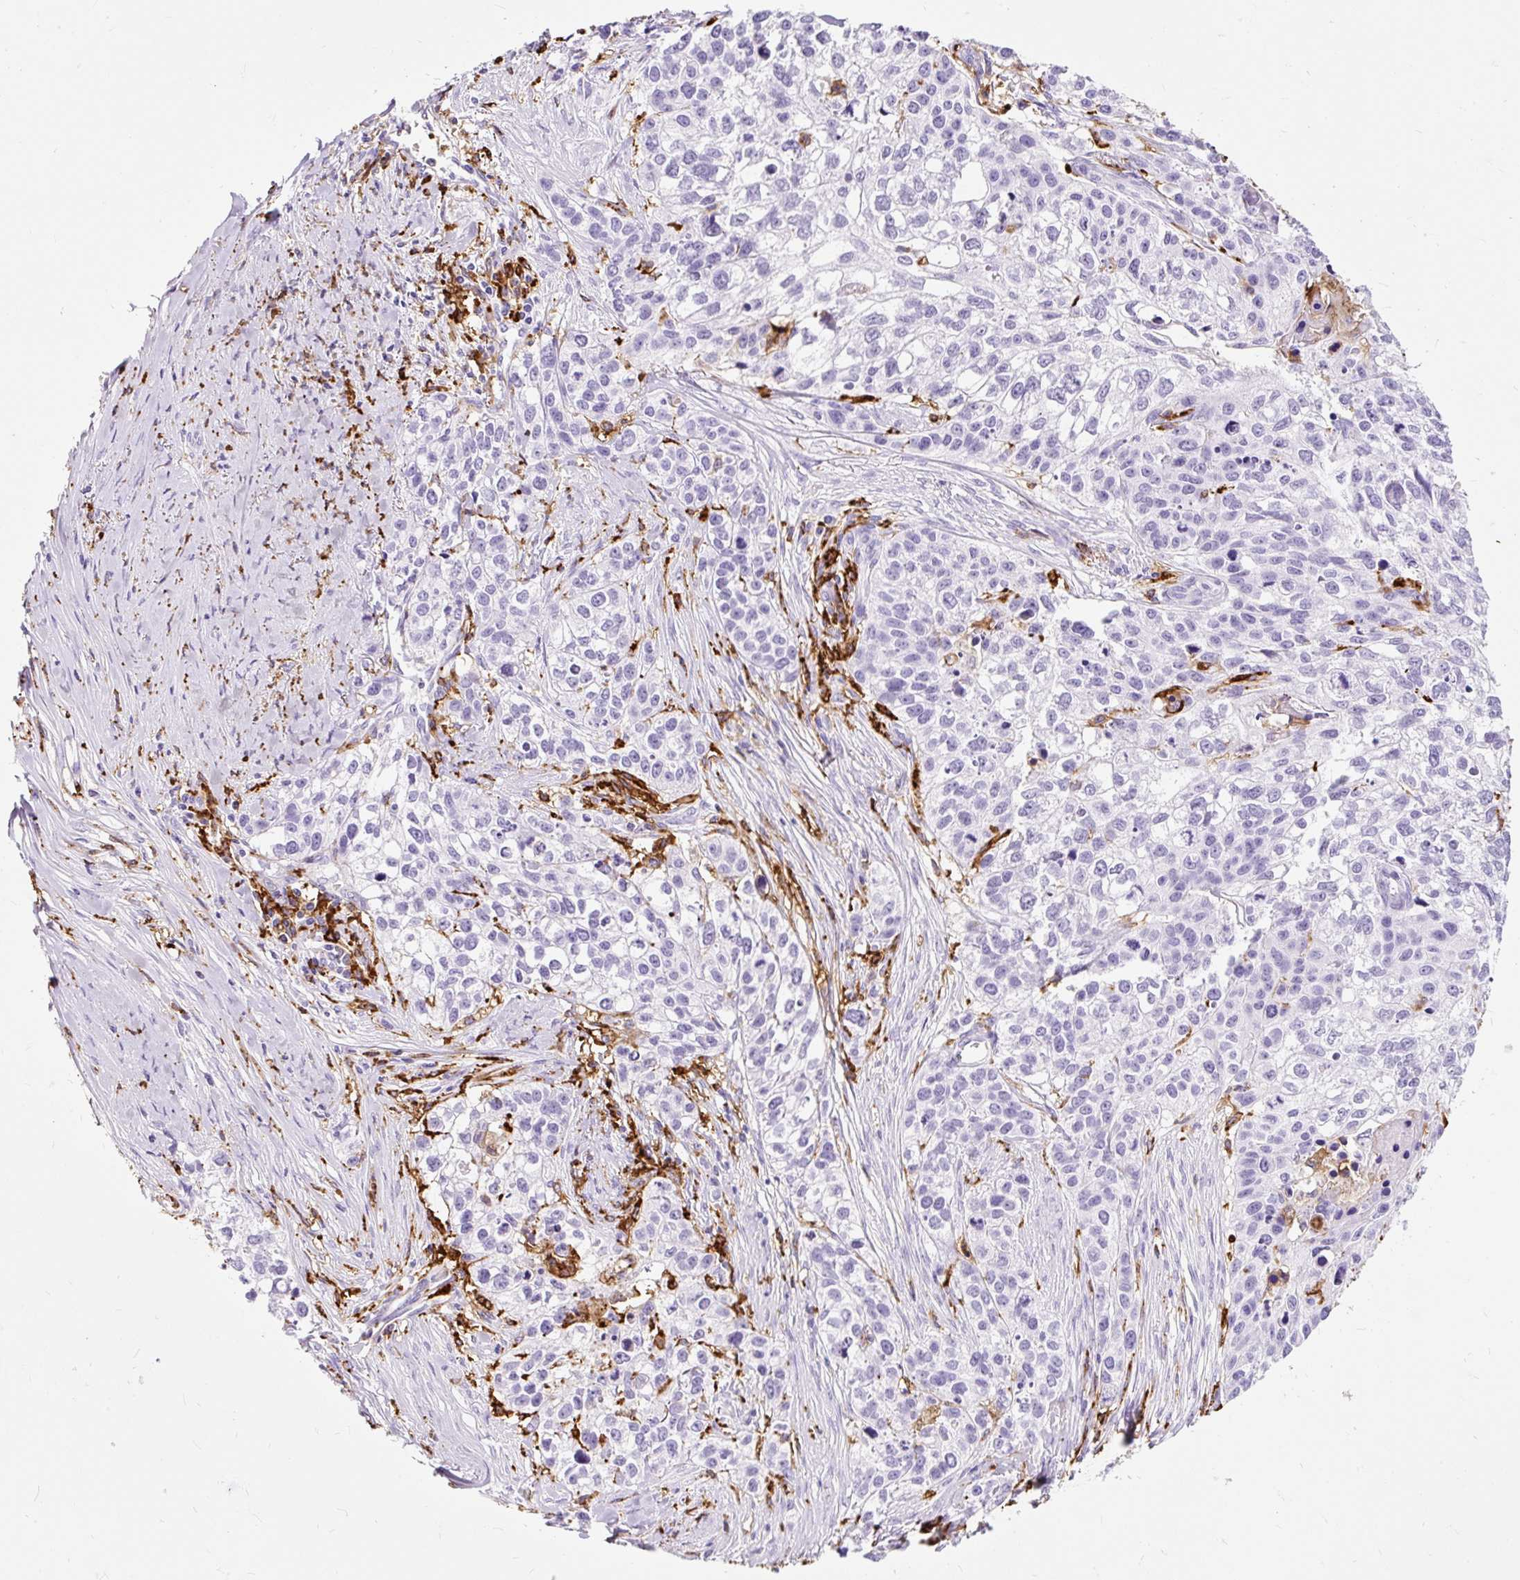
{"staining": {"intensity": "negative", "quantity": "none", "location": "none"}, "tissue": "lung cancer", "cell_type": "Tumor cells", "image_type": "cancer", "snomed": [{"axis": "morphology", "description": "Squamous cell carcinoma, NOS"}, {"axis": "topography", "description": "Lung"}], "caption": "High power microscopy micrograph of an immunohistochemistry photomicrograph of lung cancer (squamous cell carcinoma), revealing no significant expression in tumor cells.", "gene": "HLA-DRA", "patient": {"sex": "male", "age": 74}}